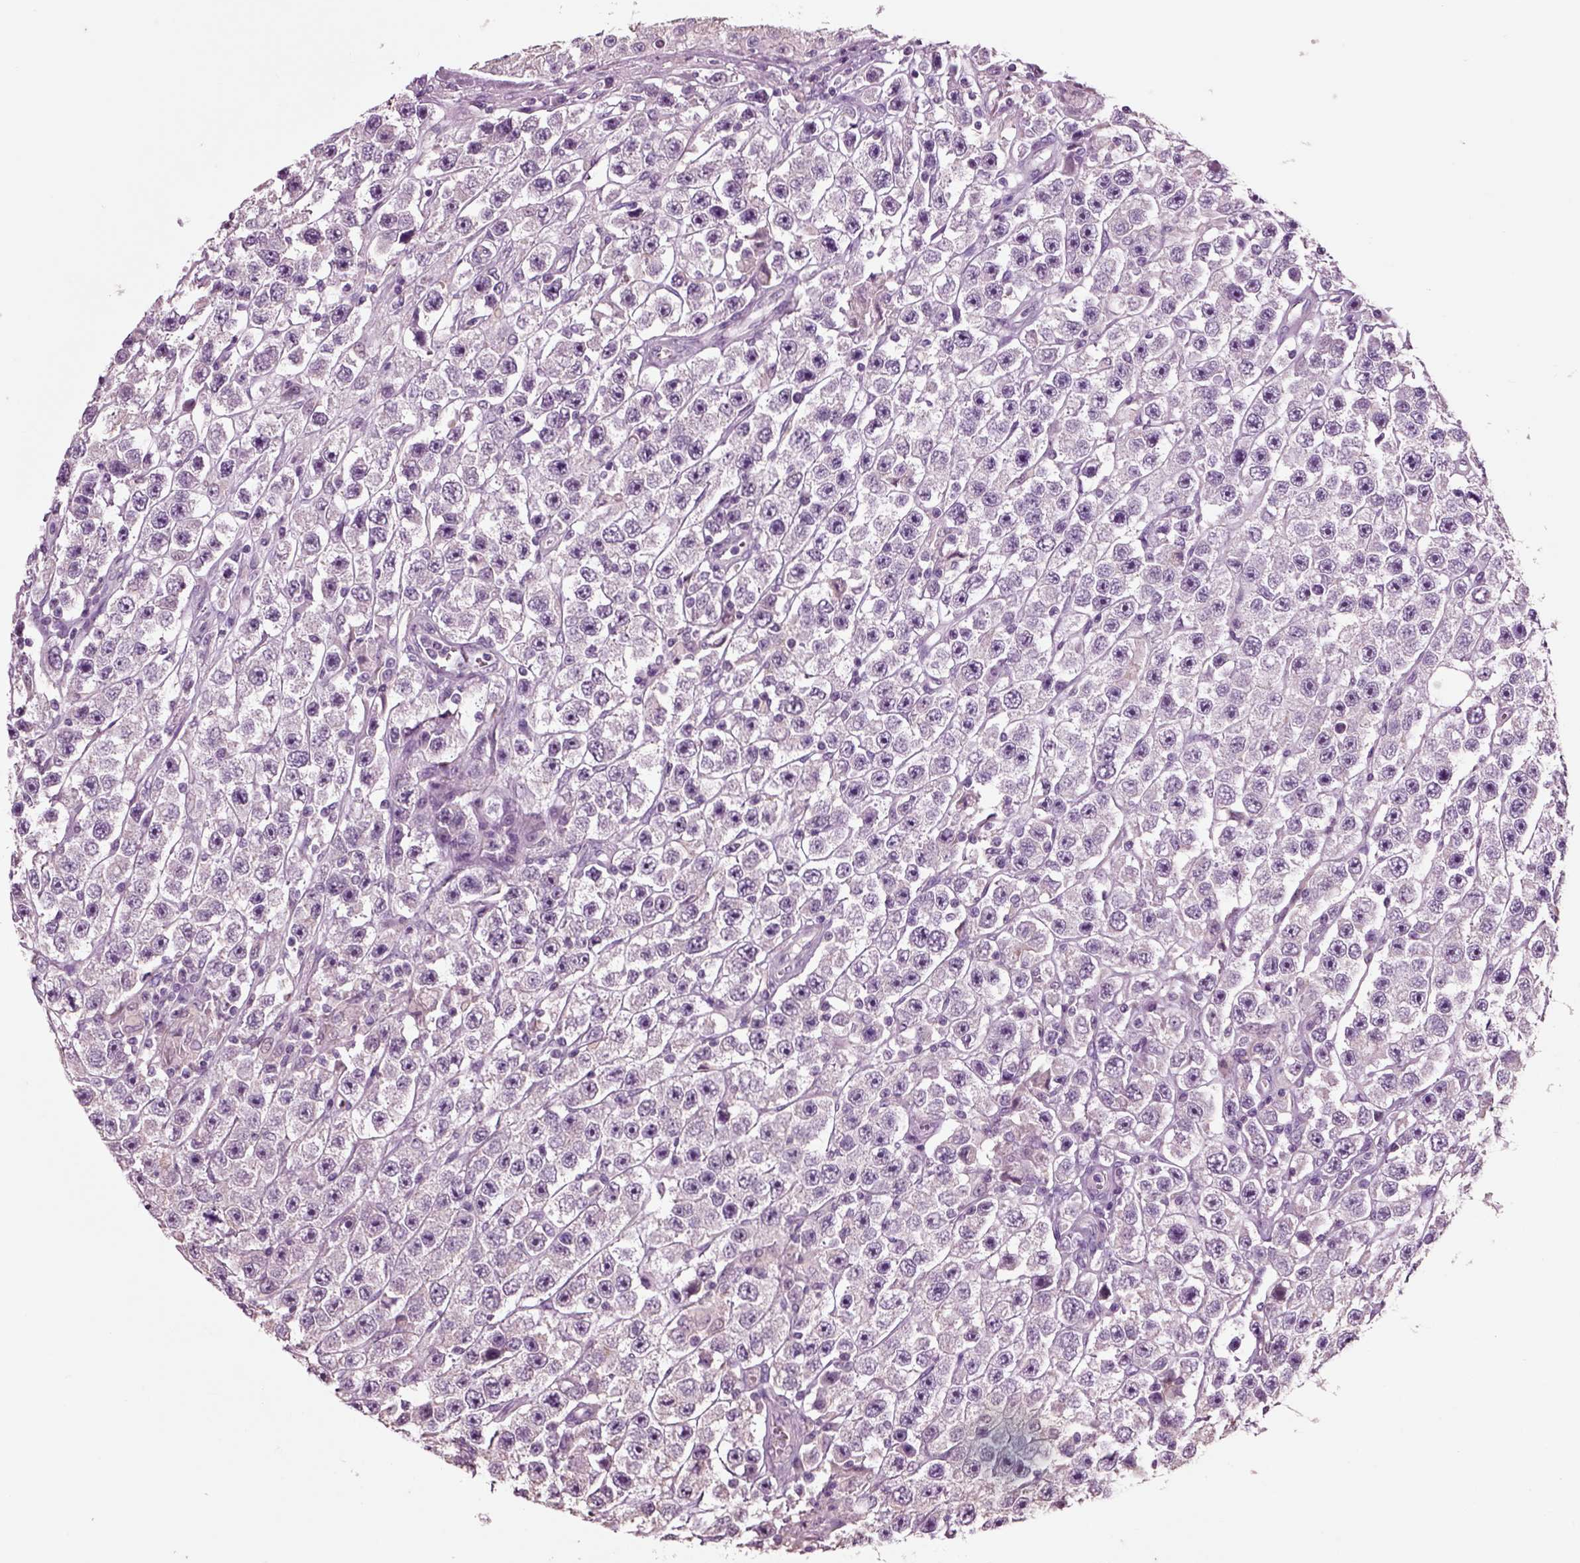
{"staining": {"intensity": "negative", "quantity": "none", "location": "none"}, "tissue": "testis cancer", "cell_type": "Tumor cells", "image_type": "cancer", "snomed": [{"axis": "morphology", "description": "Seminoma, NOS"}, {"axis": "topography", "description": "Testis"}], "caption": "High magnification brightfield microscopy of seminoma (testis) stained with DAB (3,3'-diaminobenzidine) (brown) and counterstained with hematoxylin (blue): tumor cells show no significant positivity.", "gene": "CHGB", "patient": {"sex": "male", "age": 45}}